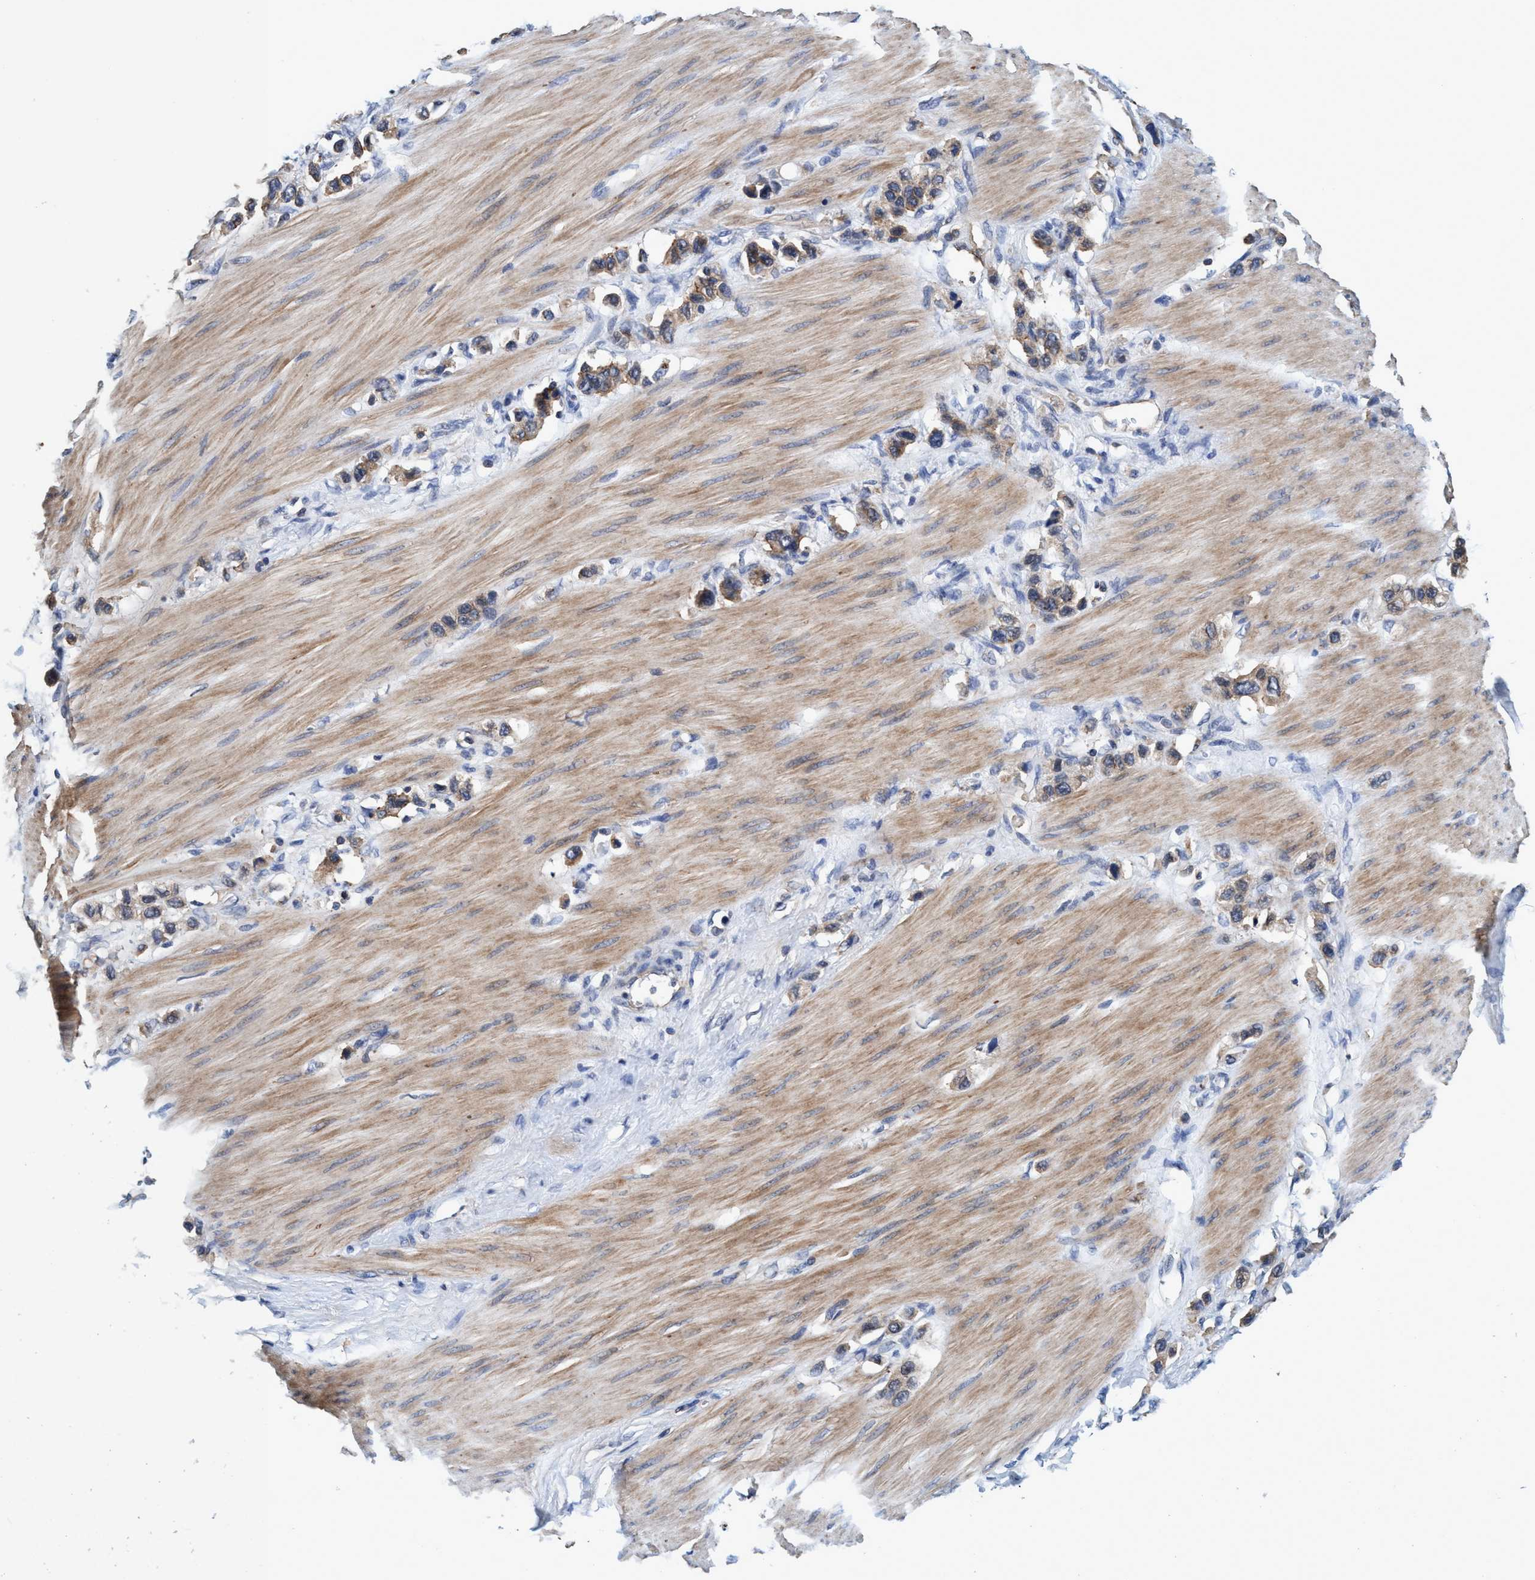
{"staining": {"intensity": "weak", "quantity": ">75%", "location": "cytoplasmic/membranous"}, "tissue": "stomach cancer", "cell_type": "Tumor cells", "image_type": "cancer", "snomed": [{"axis": "morphology", "description": "Adenocarcinoma, NOS"}, {"axis": "topography", "description": "Stomach"}], "caption": "Stomach cancer (adenocarcinoma) stained for a protein demonstrates weak cytoplasmic/membranous positivity in tumor cells.", "gene": "CALCOCO2", "patient": {"sex": "female", "age": 65}}